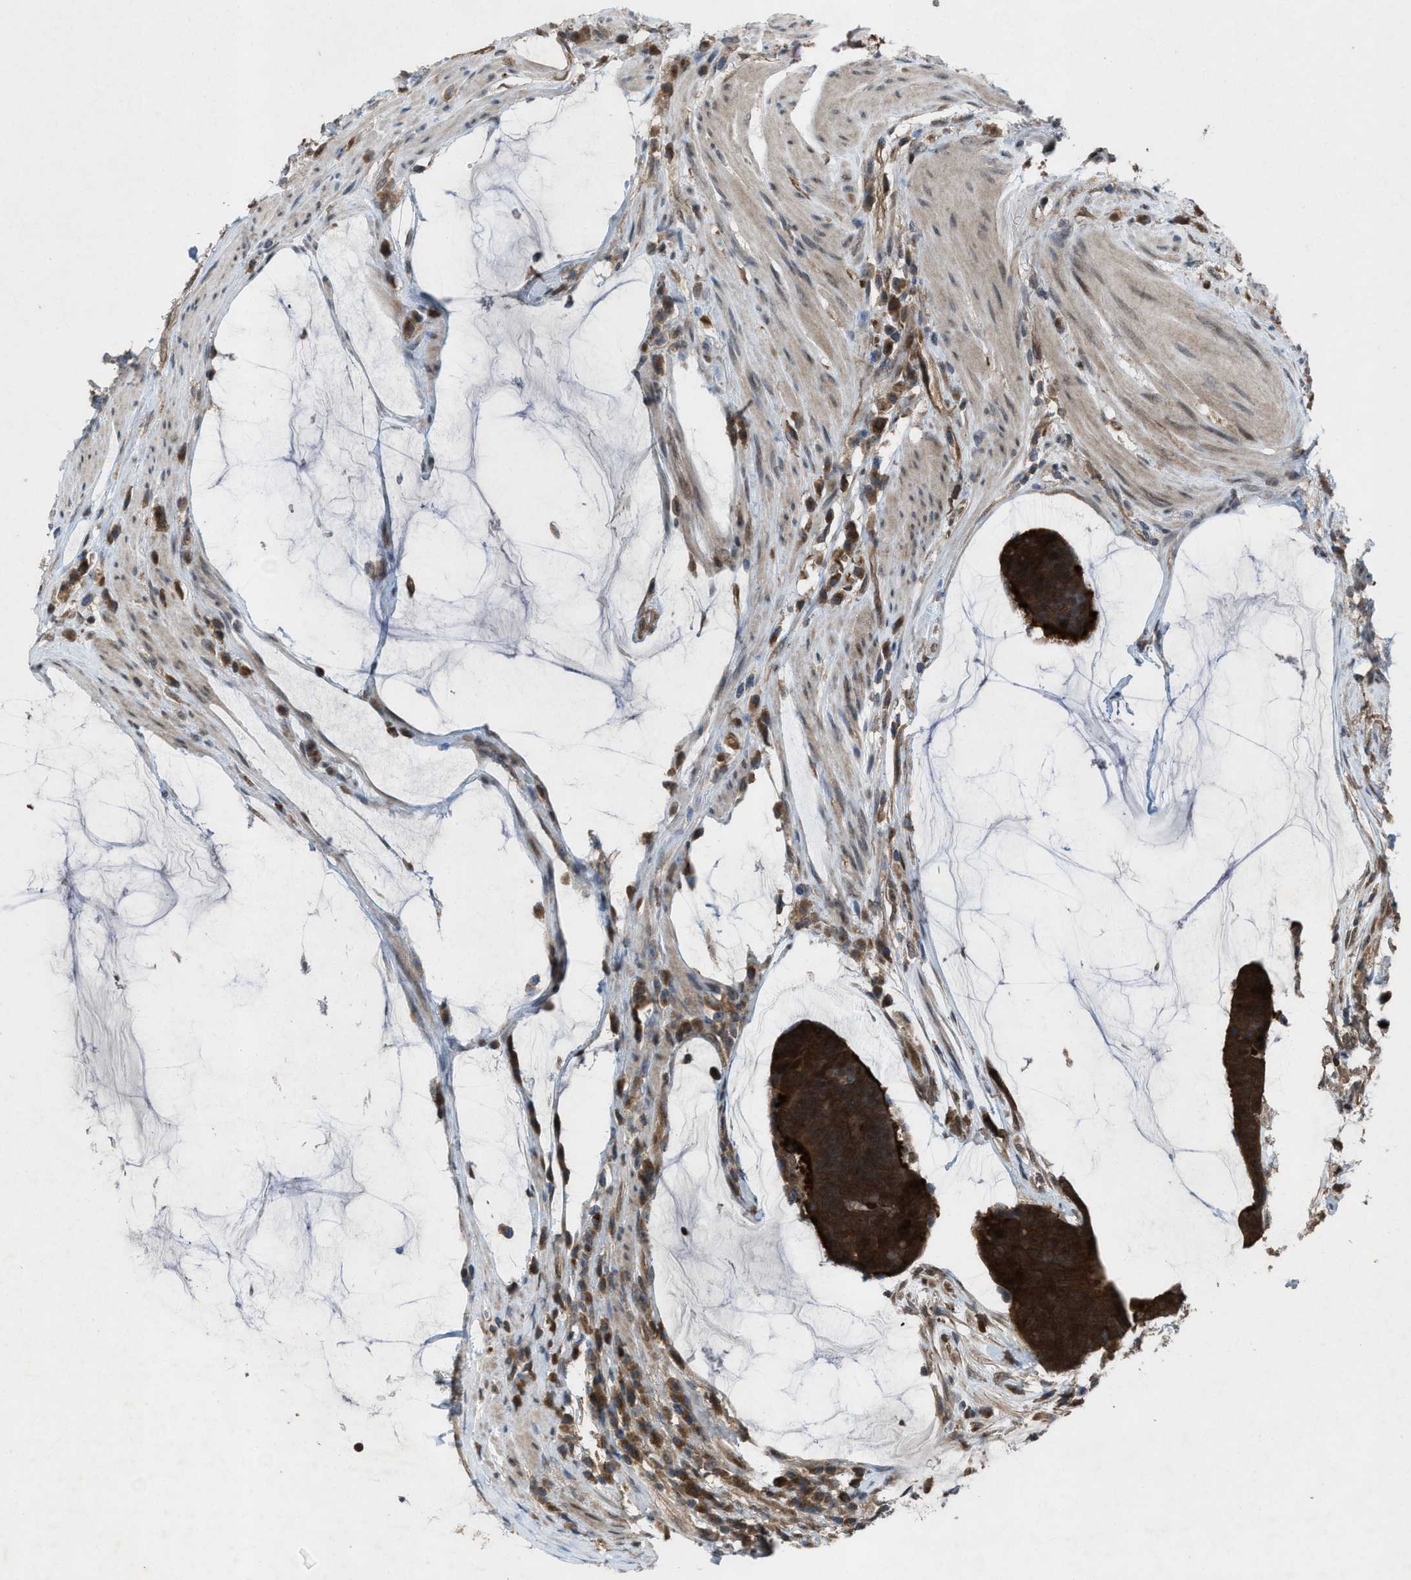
{"staining": {"intensity": "moderate", "quantity": ">75%", "location": "cytoplasmic/membranous"}, "tissue": "colorectal cancer", "cell_type": "Tumor cells", "image_type": "cancer", "snomed": [{"axis": "morphology", "description": "Adenocarcinoma, NOS"}, {"axis": "topography", "description": "Rectum"}], "caption": "Moderate cytoplasmic/membranous protein positivity is identified in approximately >75% of tumor cells in colorectal adenocarcinoma.", "gene": "PLAA", "patient": {"sex": "female", "age": 89}}